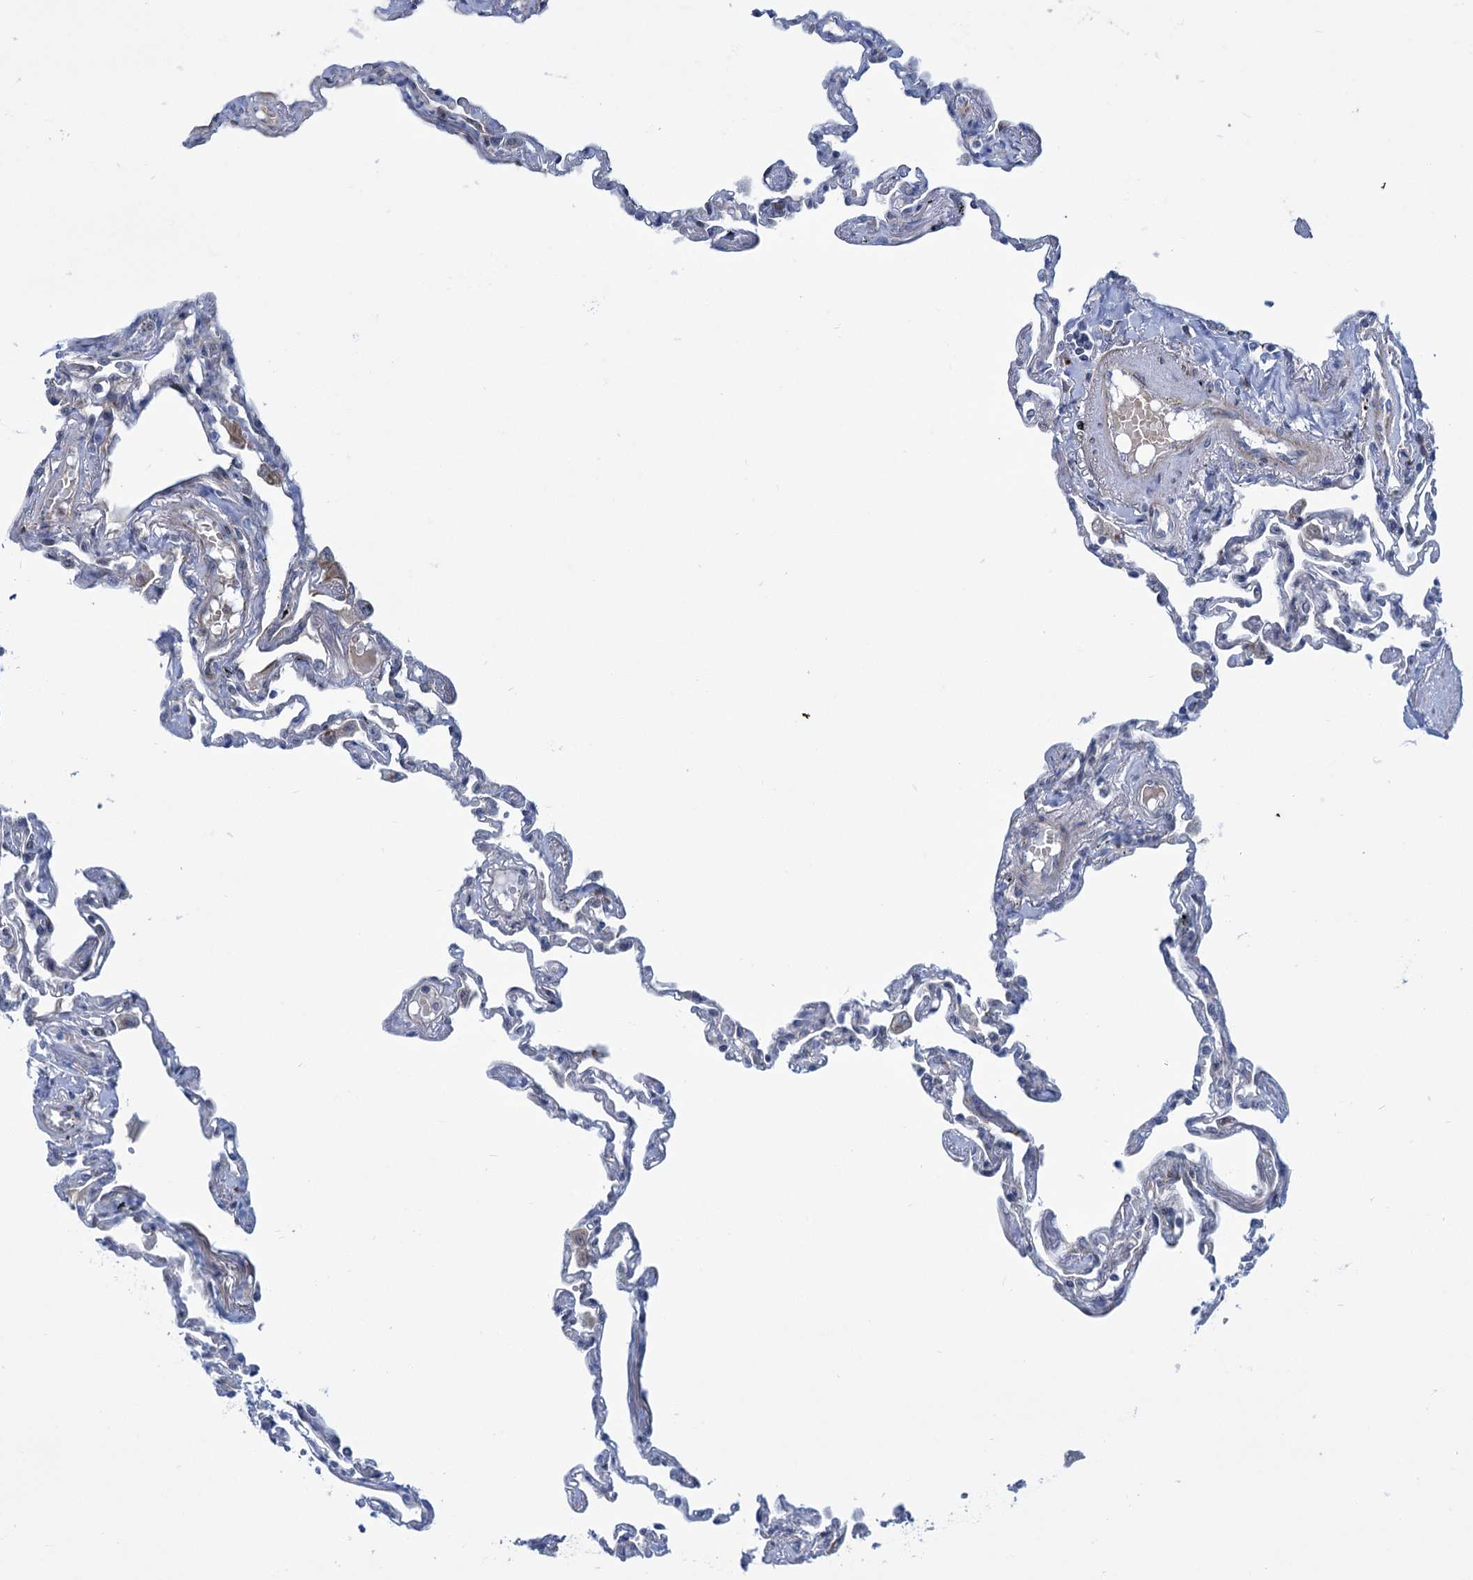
{"staining": {"intensity": "negative", "quantity": "none", "location": "none"}, "tissue": "lung", "cell_type": "Alveolar cells", "image_type": "normal", "snomed": [{"axis": "morphology", "description": "Normal tissue, NOS"}, {"axis": "topography", "description": "Lung"}], "caption": "Image shows no significant protein expression in alveolar cells of normal lung. Nuclei are stained in blue.", "gene": "ELP4", "patient": {"sex": "female", "age": 67}}